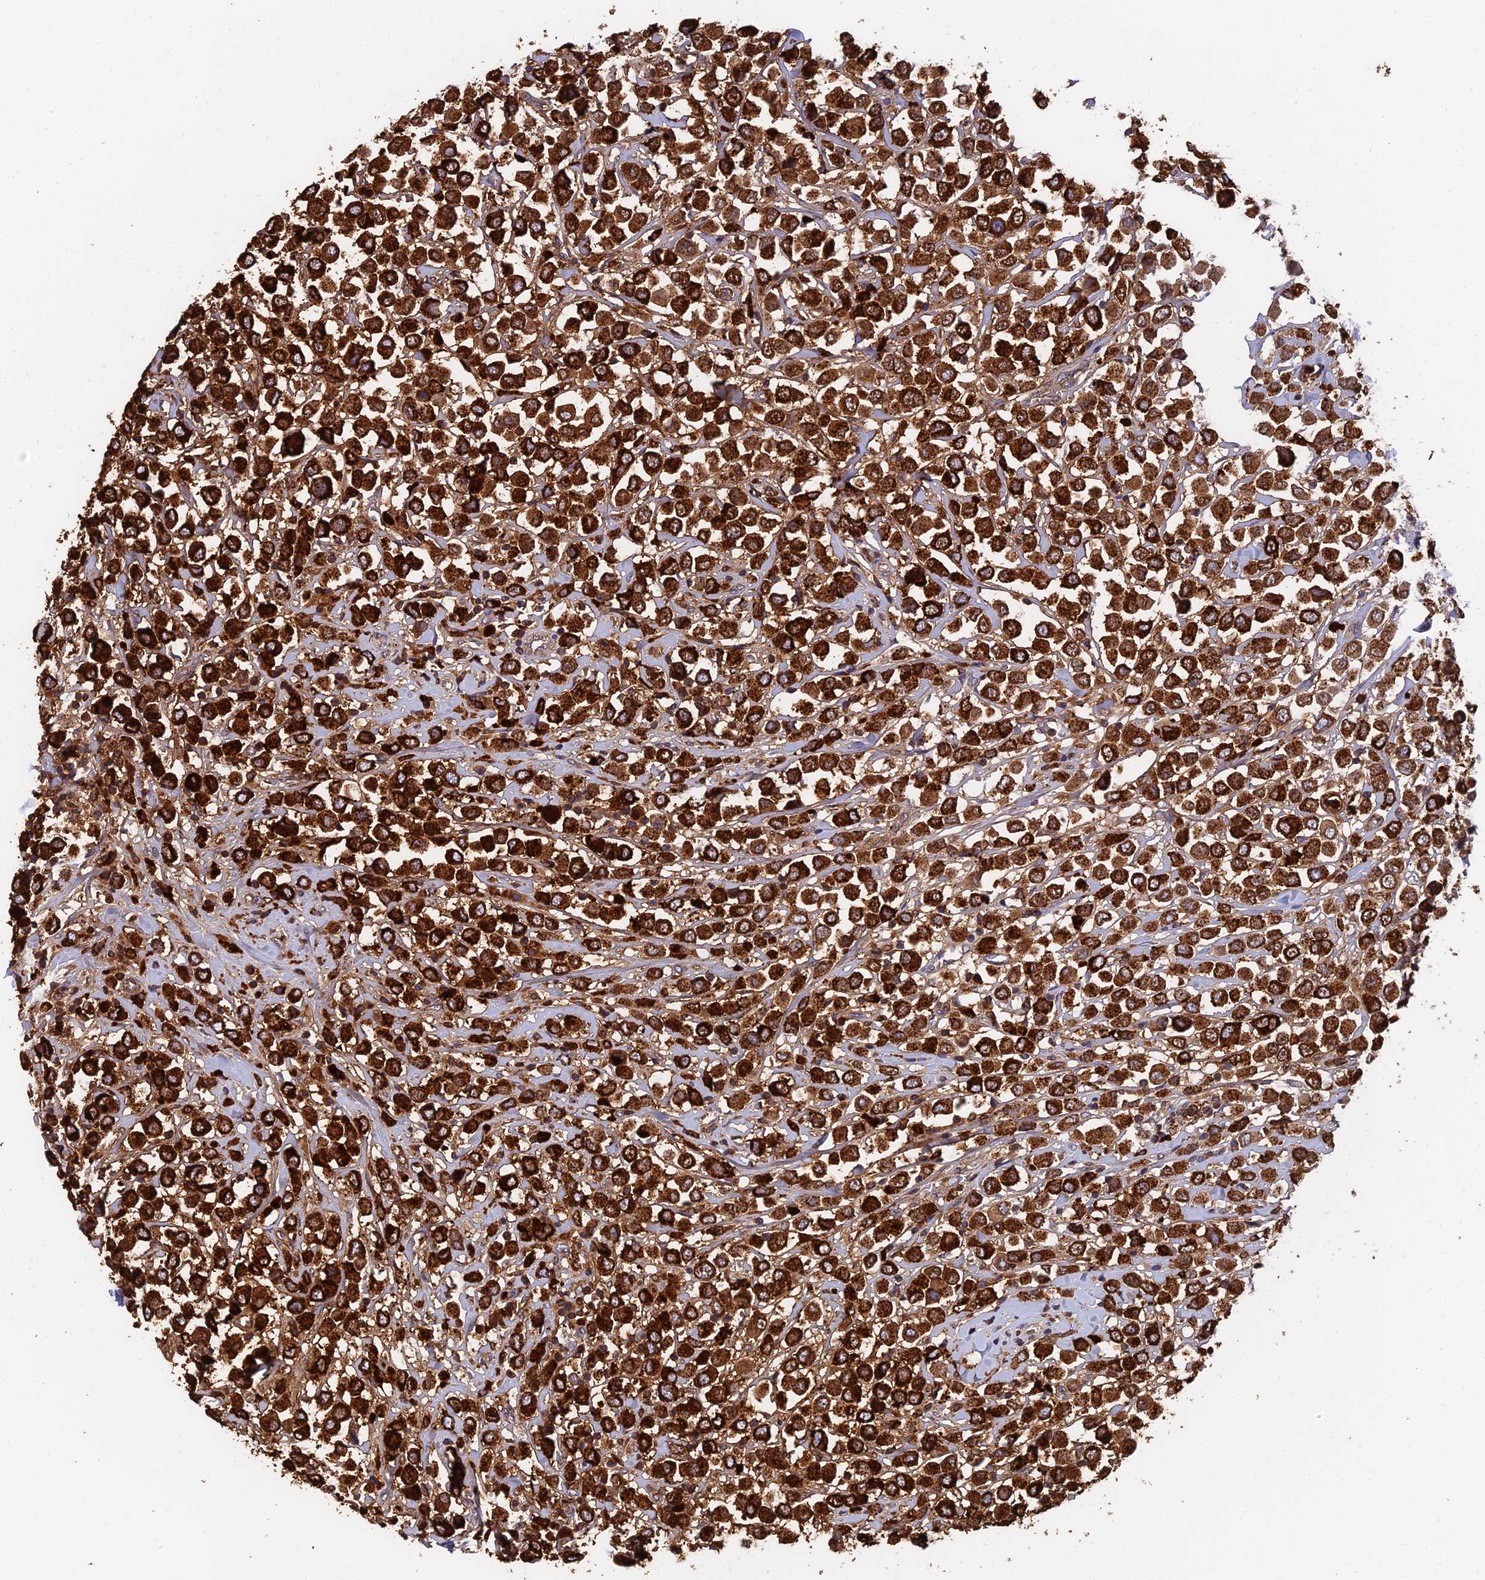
{"staining": {"intensity": "strong", "quantity": ">75%", "location": "cytoplasmic/membranous"}, "tissue": "breast cancer", "cell_type": "Tumor cells", "image_type": "cancer", "snomed": [{"axis": "morphology", "description": "Duct carcinoma"}, {"axis": "topography", "description": "Breast"}], "caption": "A brown stain highlights strong cytoplasmic/membranous positivity of a protein in human breast cancer (intraductal carcinoma) tumor cells. (Stains: DAB in brown, nuclei in blue, Microscopy: brightfield microscopy at high magnification).", "gene": "ADAMTS13", "patient": {"sex": "female", "age": 61}}